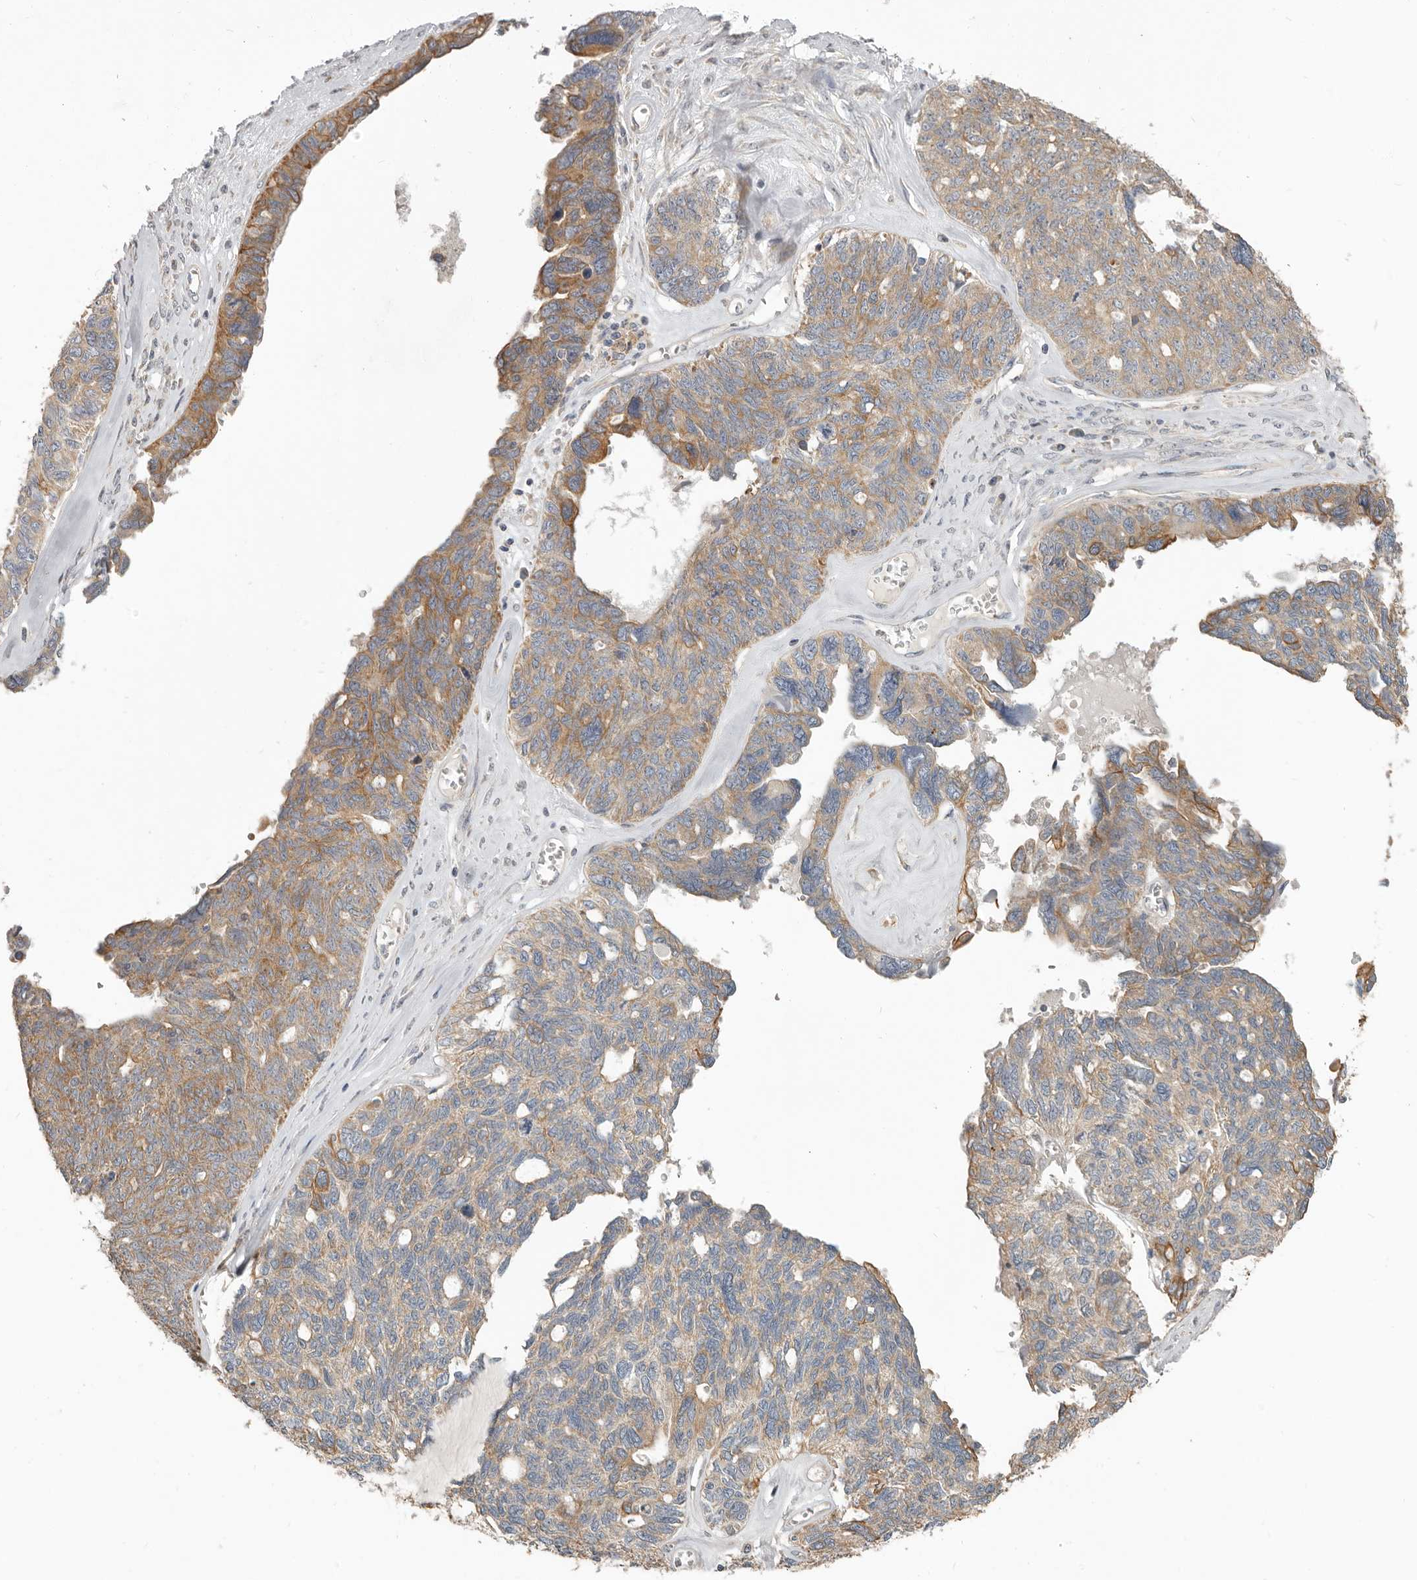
{"staining": {"intensity": "moderate", "quantity": "25%-75%", "location": "cytoplasmic/membranous"}, "tissue": "ovarian cancer", "cell_type": "Tumor cells", "image_type": "cancer", "snomed": [{"axis": "morphology", "description": "Cystadenocarcinoma, serous, NOS"}, {"axis": "topography", "description": "Ovary"}], "caption": "Immunohistochemical staining of ovarian serous cystadenocarcinoma exhibits medium levels of moderate cytoplasmic/membranous positivity in about 25%-75% of tumor cells.", "gene": "UNK", "patient": {"sex": "female", "age": 79}}